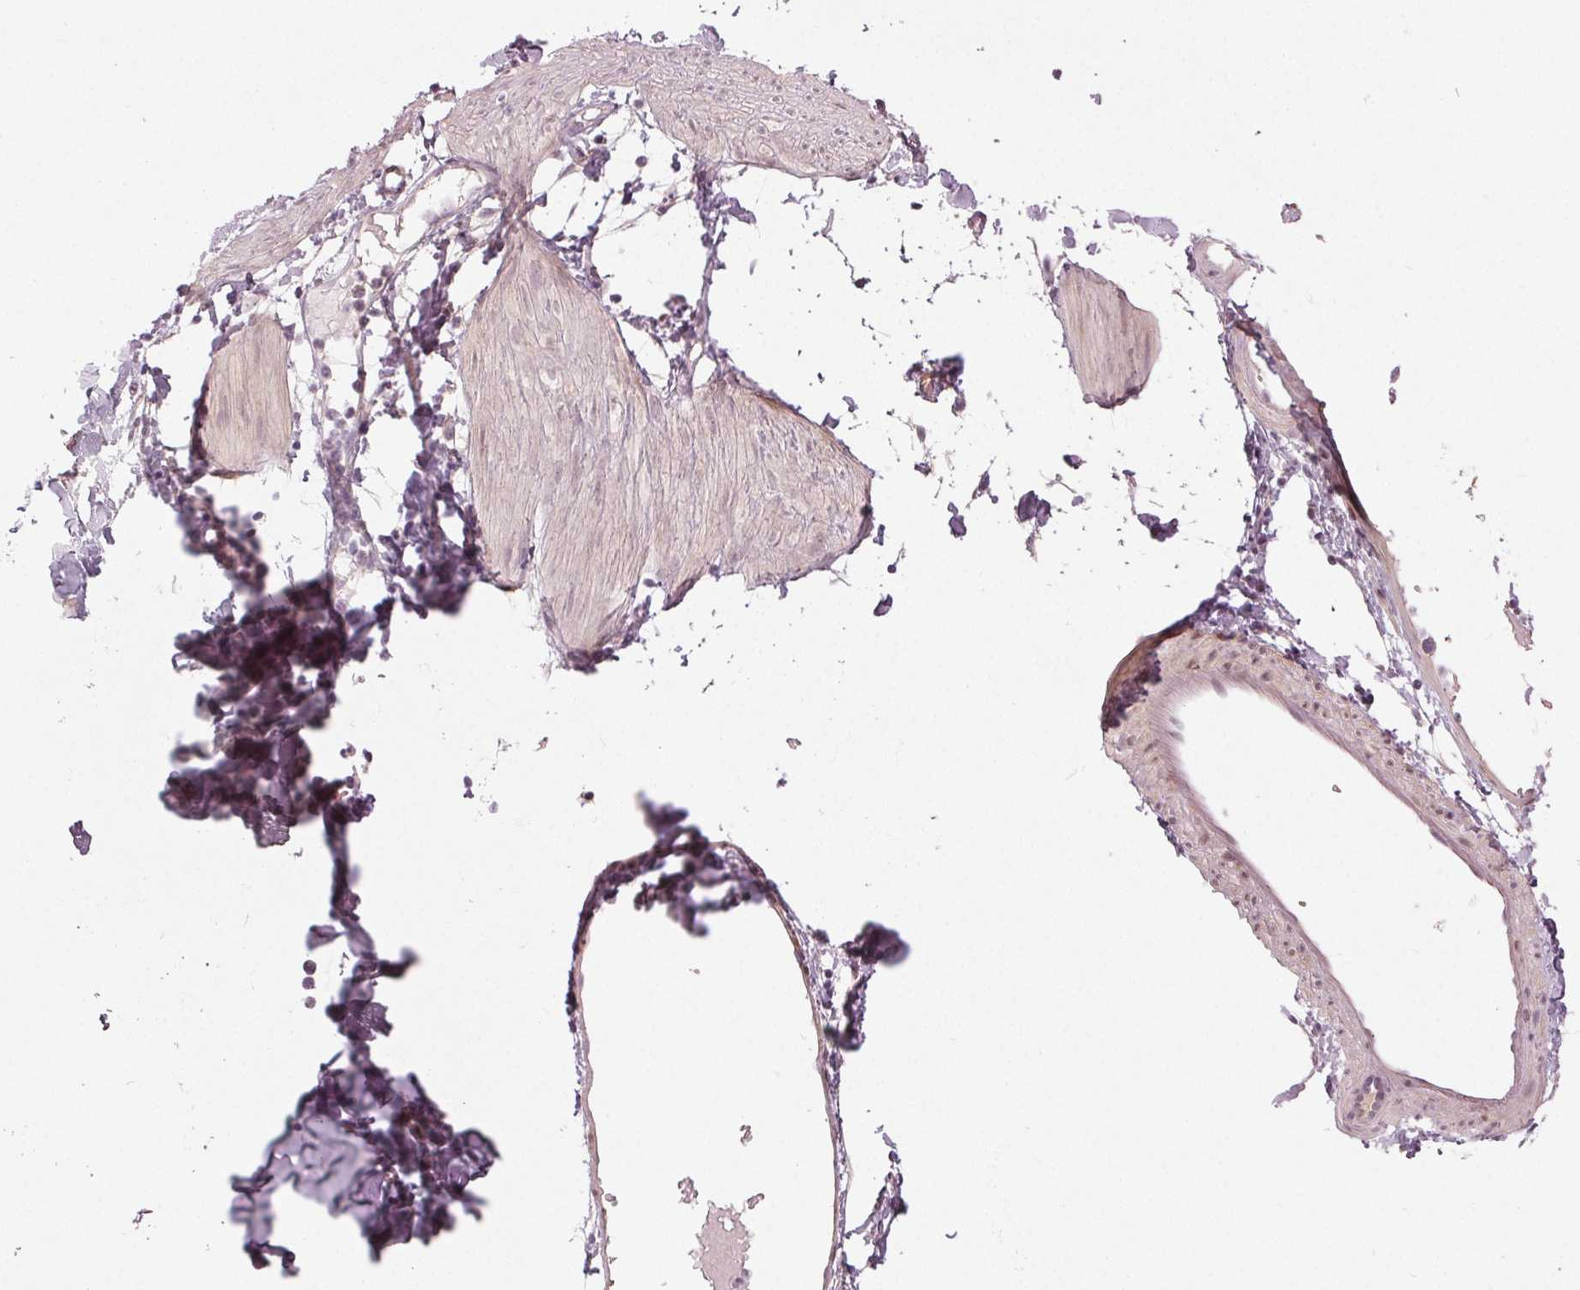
{"staining": {"intensity": "negative", "quantity": "none", "location": "none"}, "tissue": "adipose tissue", "cell_type": "Adipocytes", "image_type": "normal", "snomed": [{"axis": "morphology", "description": "Normal tissue, NOS"}, {"axis": "topography", "description": "Gallbladder"}, {"axis": "topography", "description": "Peripheral nerve tissue"}], "caption": "Benign adipose tissue was stained to show a protein in brown. There is no significant positivity in adipocytes.", "gene": "ZNF605", "patient": {"sex": "female", "age": 45}}